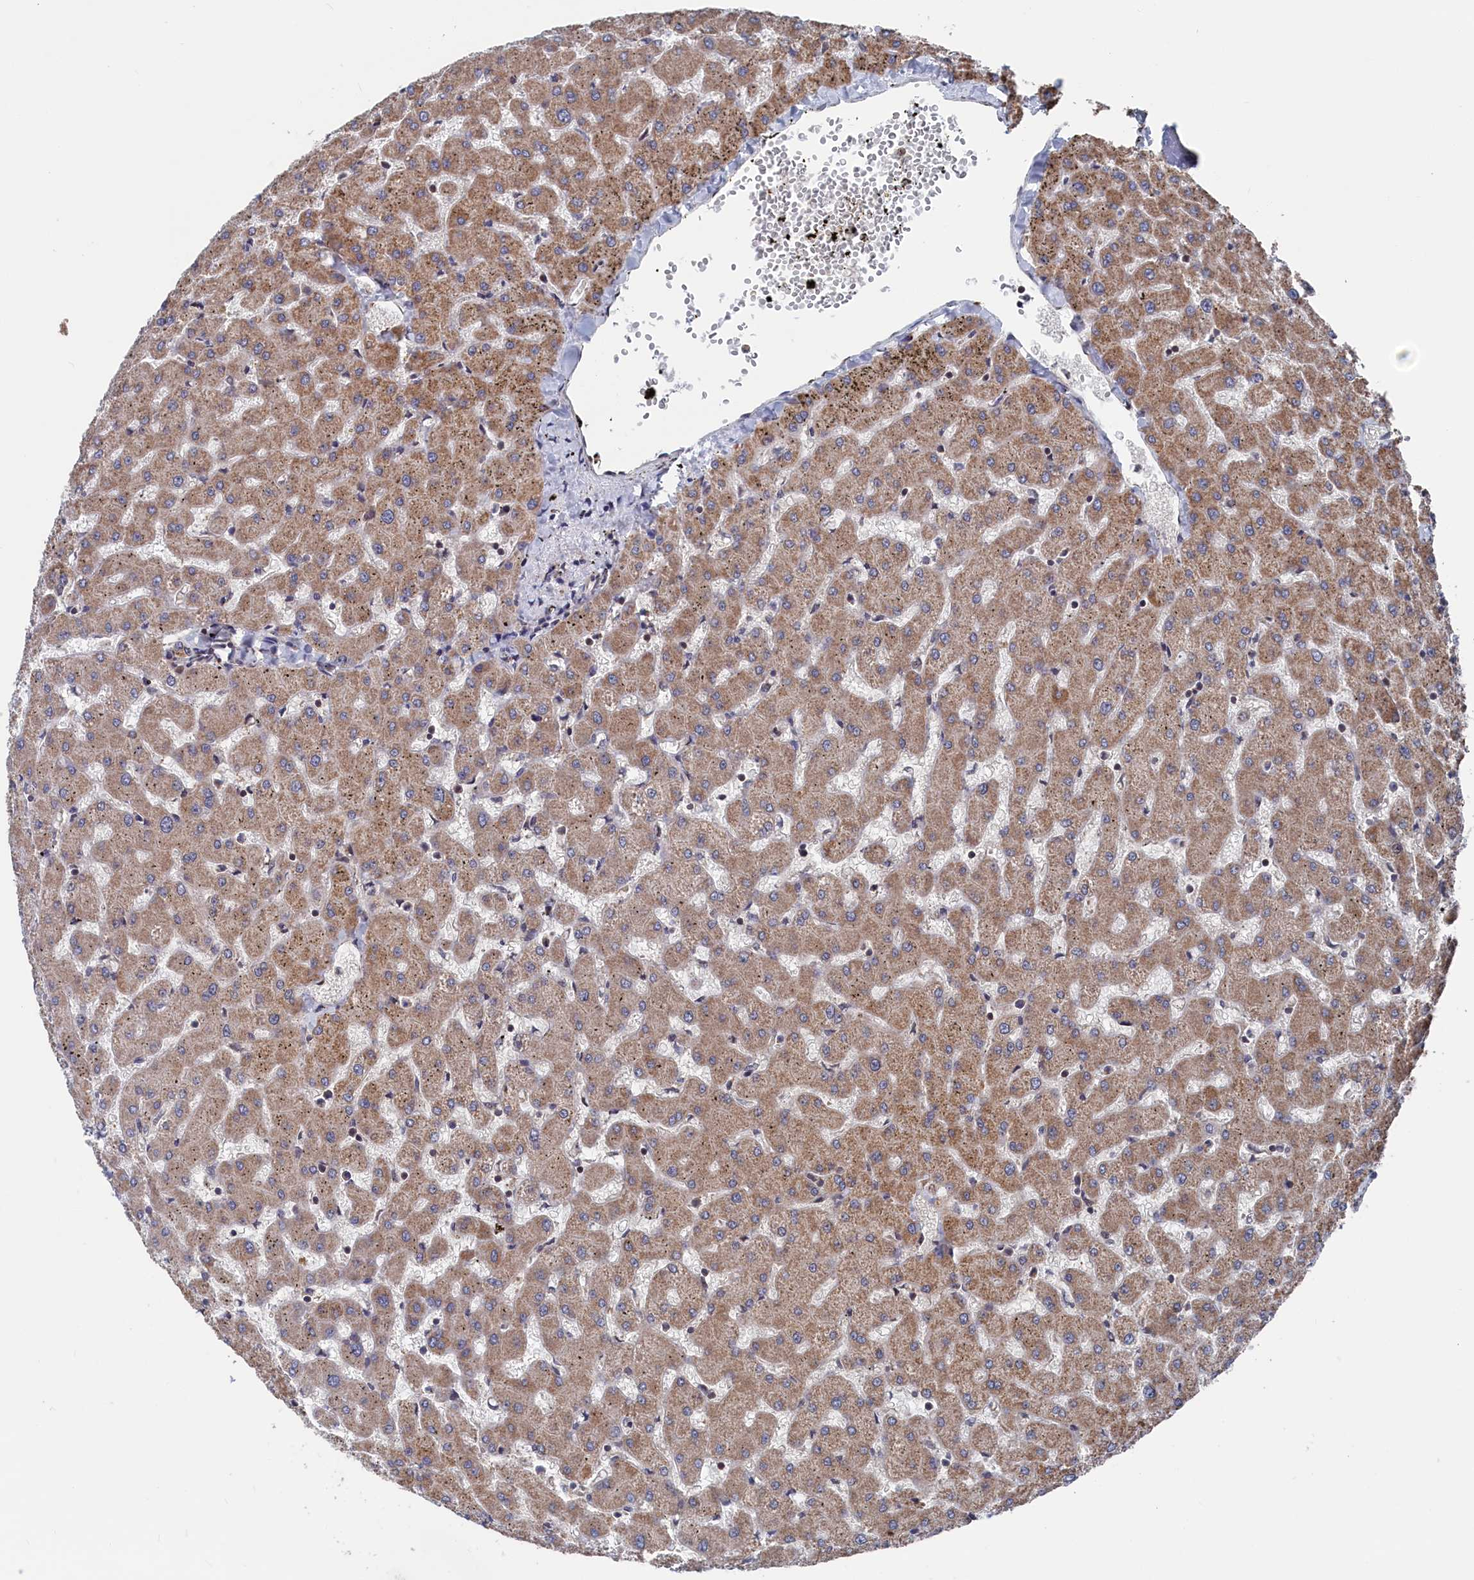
{"staining": {"intensity": "moderate", "quantity": ">75%", "location": "cytoplasmic/membranous"}, "tissue": "liver", "cell_type": "Cholangiocytes", "image_type": "normal", "snomed": [{"axis": "morphology", "description": "Normal tissue, NOS"}, {"axis": "topography", "description": "Liver"}], "caption": "Immunohistochemical staining of benign human liver exhibits medium levels of moderate cytoplasmic/membranous expression in about >75% of cholangiocytes.", "gene": "PDE12", "patient": {"sex": "female", "age": 63}}